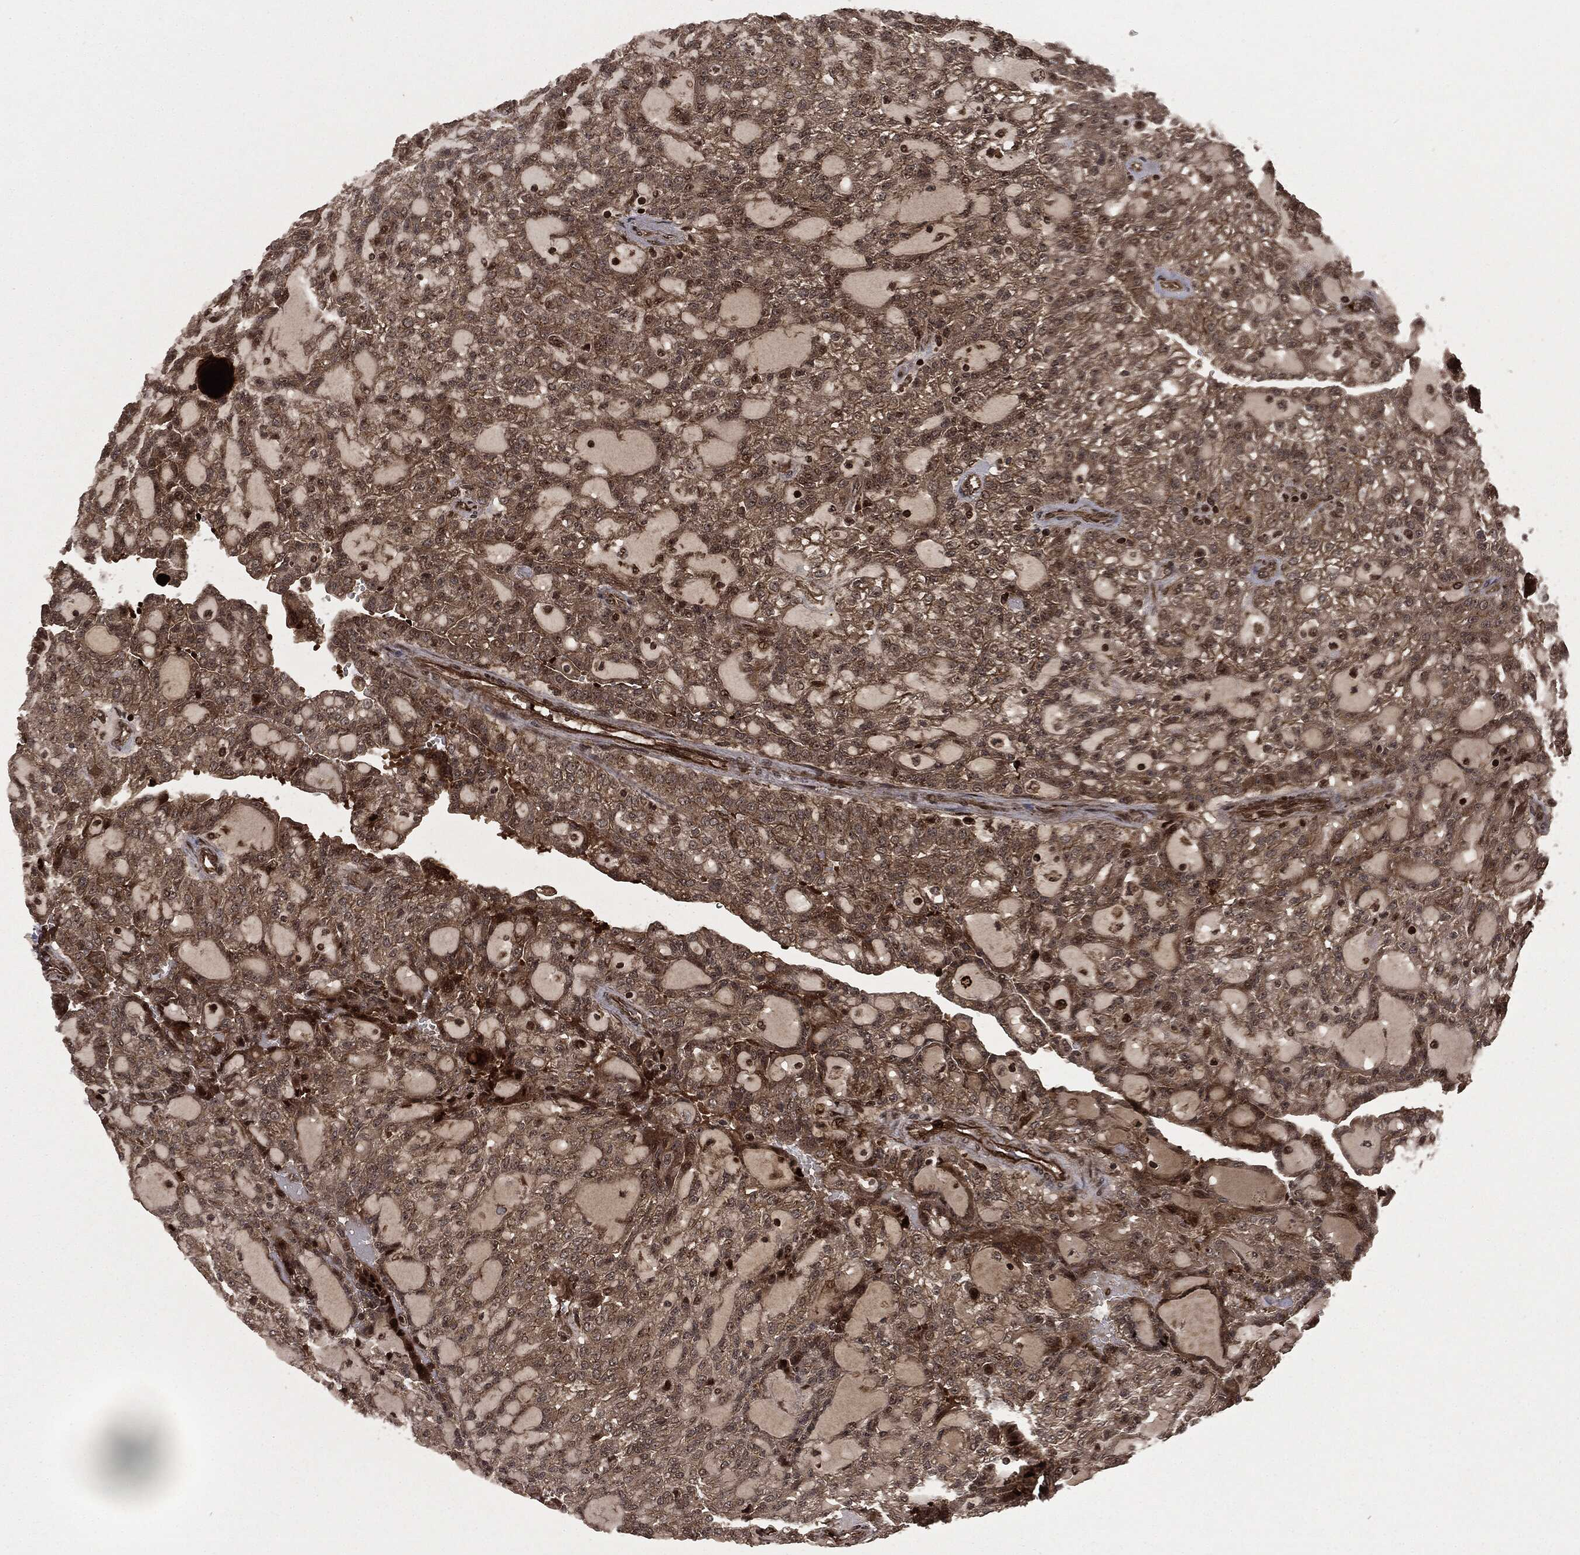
{"staining": {"intensity": "moderate", "quantity": ">75%", "location": "cytoplasmic/membranous"}, "tissue": "renal cancer", "cell_type": "Tumor cells", "image_type": "cancer", "snomed": [{"axis": "morphology", "description": "Adenocarcinoma, NOS"}, {"axis": "topography", "description": "Kidney"}], "caption": "This is a photomicrograph of immunohistochemistry (IHC) staining of adenocarcinoma (renal), which shows moderate positivity in the cytoplasmic/membranous of tumor cells.", "gene": "CARD6", "patient": {"sex": "male", "age": 63}}